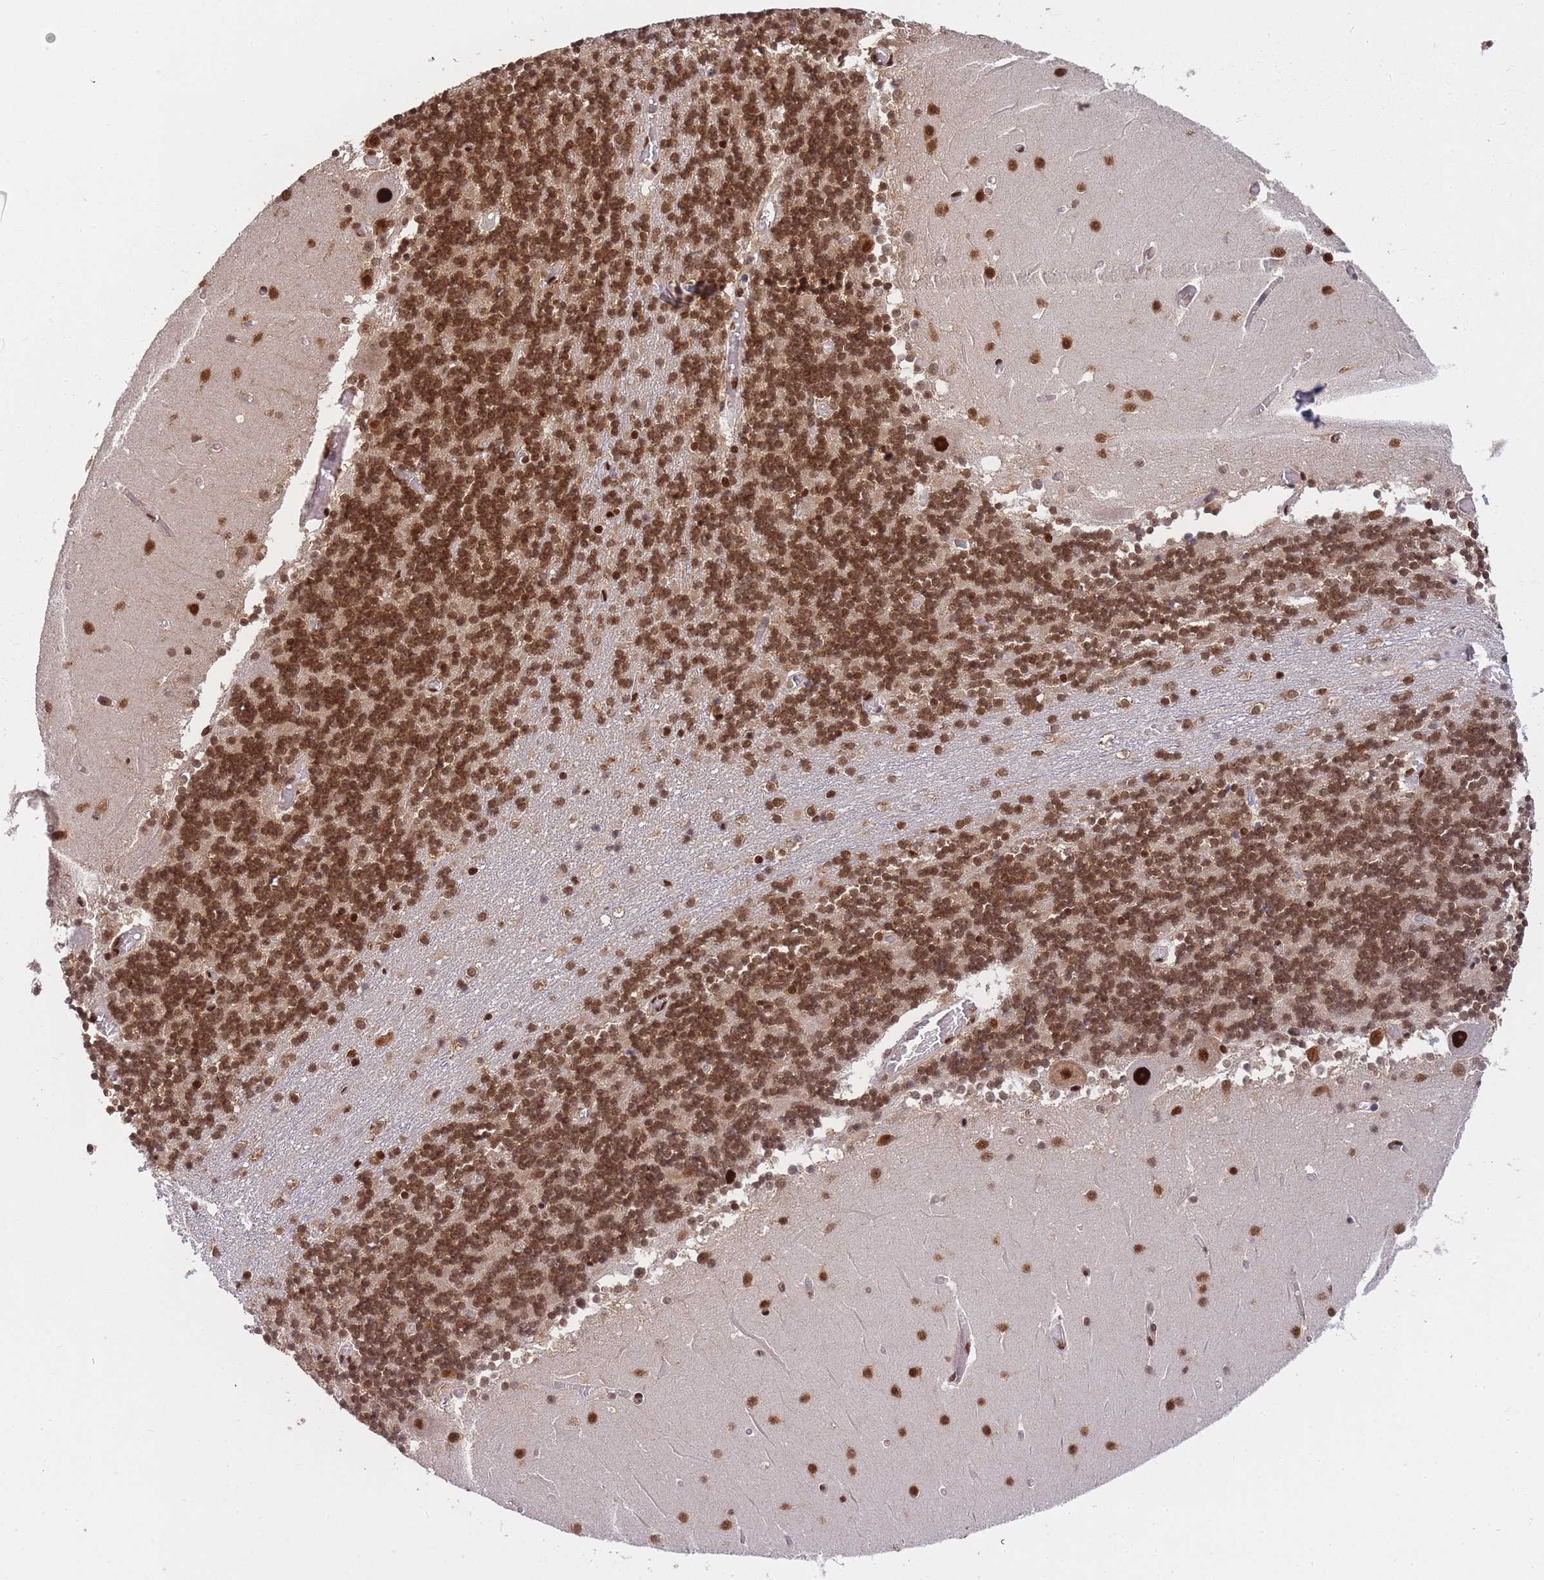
{"staining": {"intensity": "strong", "quantity": ">75%", "location": "nuclear"}, "tissue": "cerebellum", "cell_type": "Cells in granular layer", "image_type": "normal", "snomed": [{"axis": "morphology", "description": "Normal tissue, NOS"}, {"axis": "topography", "description": "Cerebellum"}], "caption": "Human cerebellum stained for a protein (brown) shows strong nuclear positive positivity in about >75% of cells in granular layer.", "gene": "PRKDC", "patient": {"sex": "female", "age": 28}}